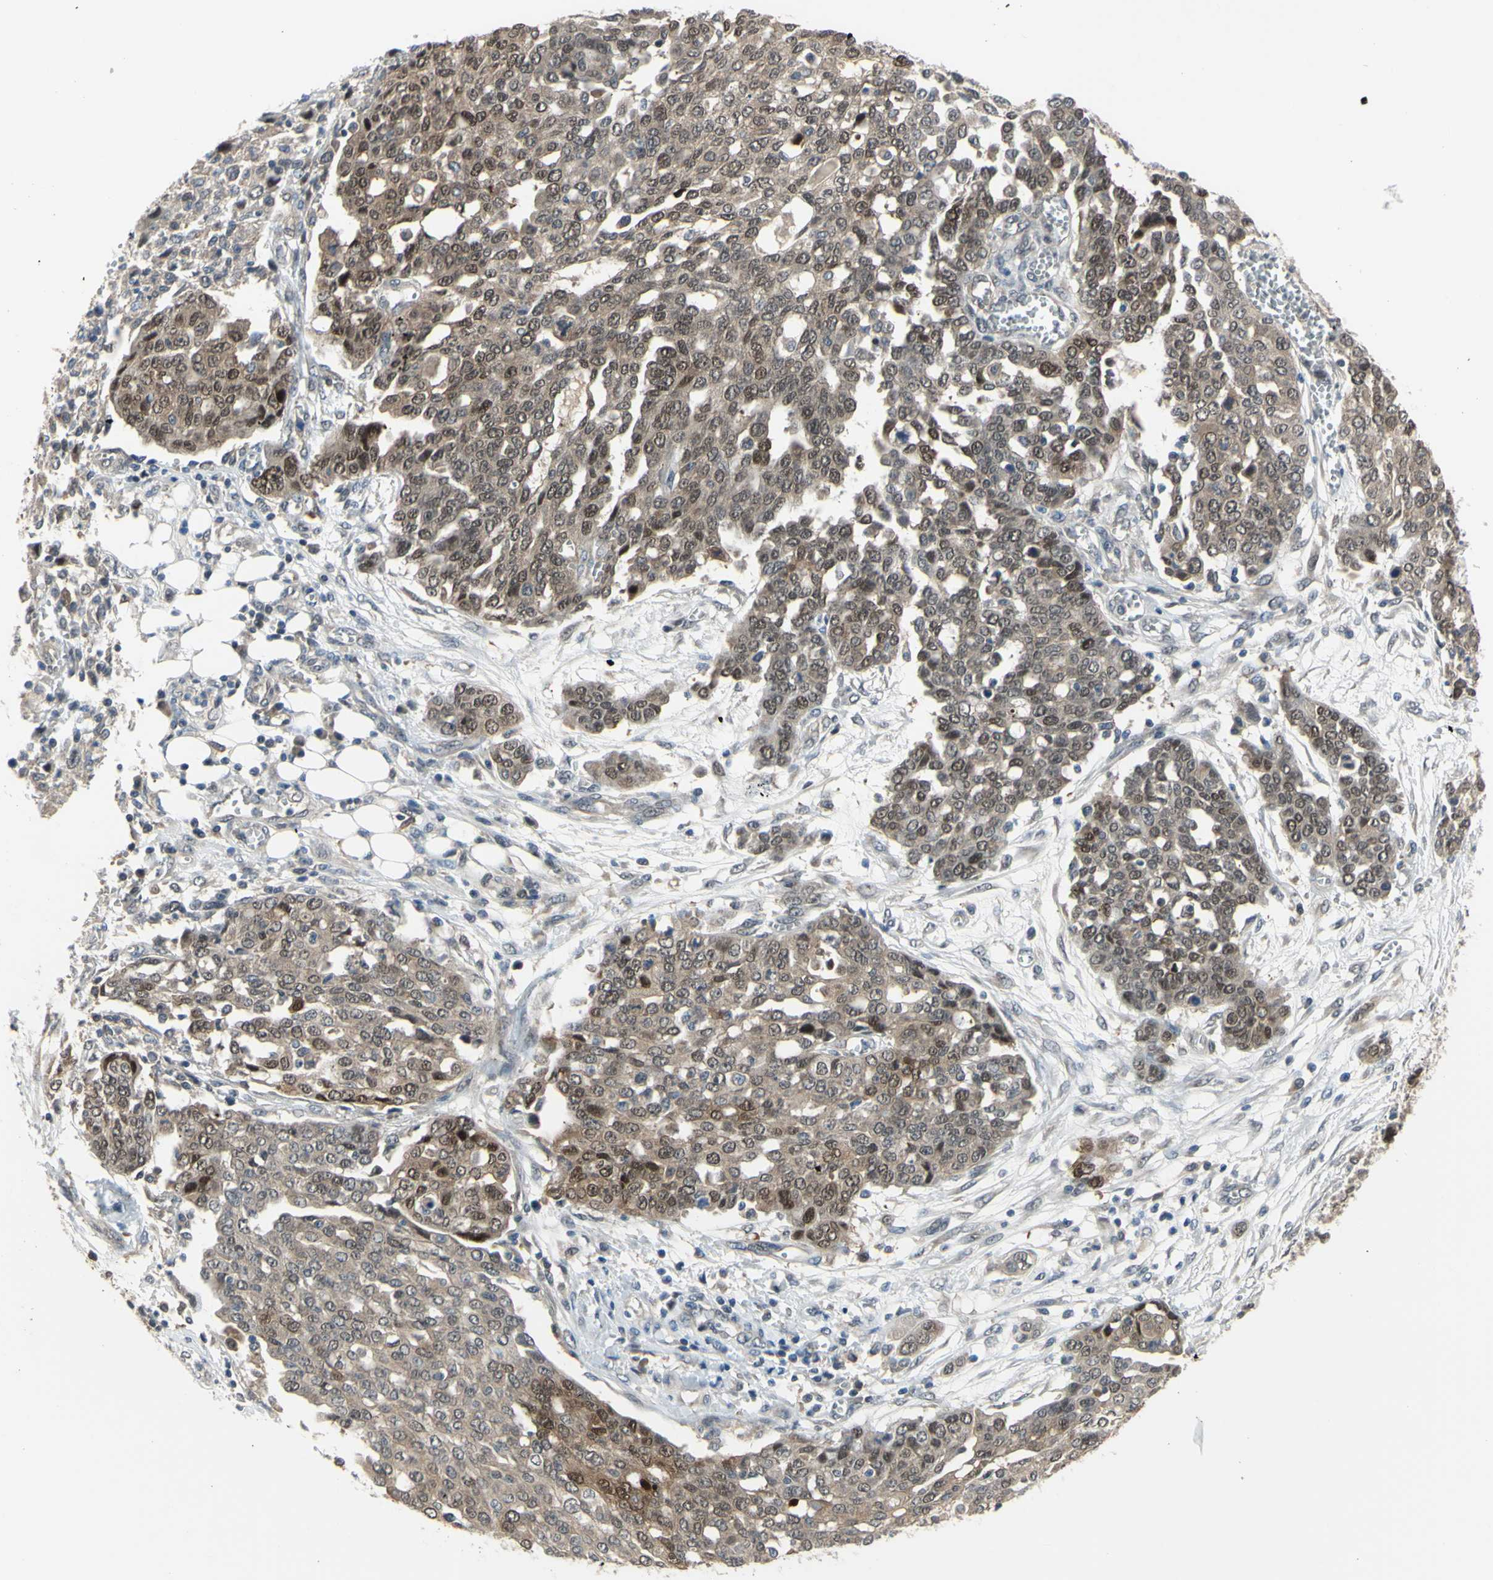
{"staining": {"intensity": "moderate", "quantity": ">75%", "location": "cytoplasmic/membranous,nuclear"}, "tissue": "ovarian cancer", "cell_type": "Tumor cells", "image_type": "cancer", "snomed": [{"axis": "morphology", "description": "Cystadenocarcinoma, serous, NOS"}, {"axis": "topography", "description": "Soft tissue"}, {"axis": "topography", "description": "Ovary"}], "caption": "Immunohistochemistry (DAB (3,3'-diaminobenzidine)) staining of ovarian cancer reveals moderate cytoplasmic/membranous and nuclear protein expression in about >75% of tumor cells.", "gene": "HSPA4", "patient": {"sex": "female", "age": 57}}